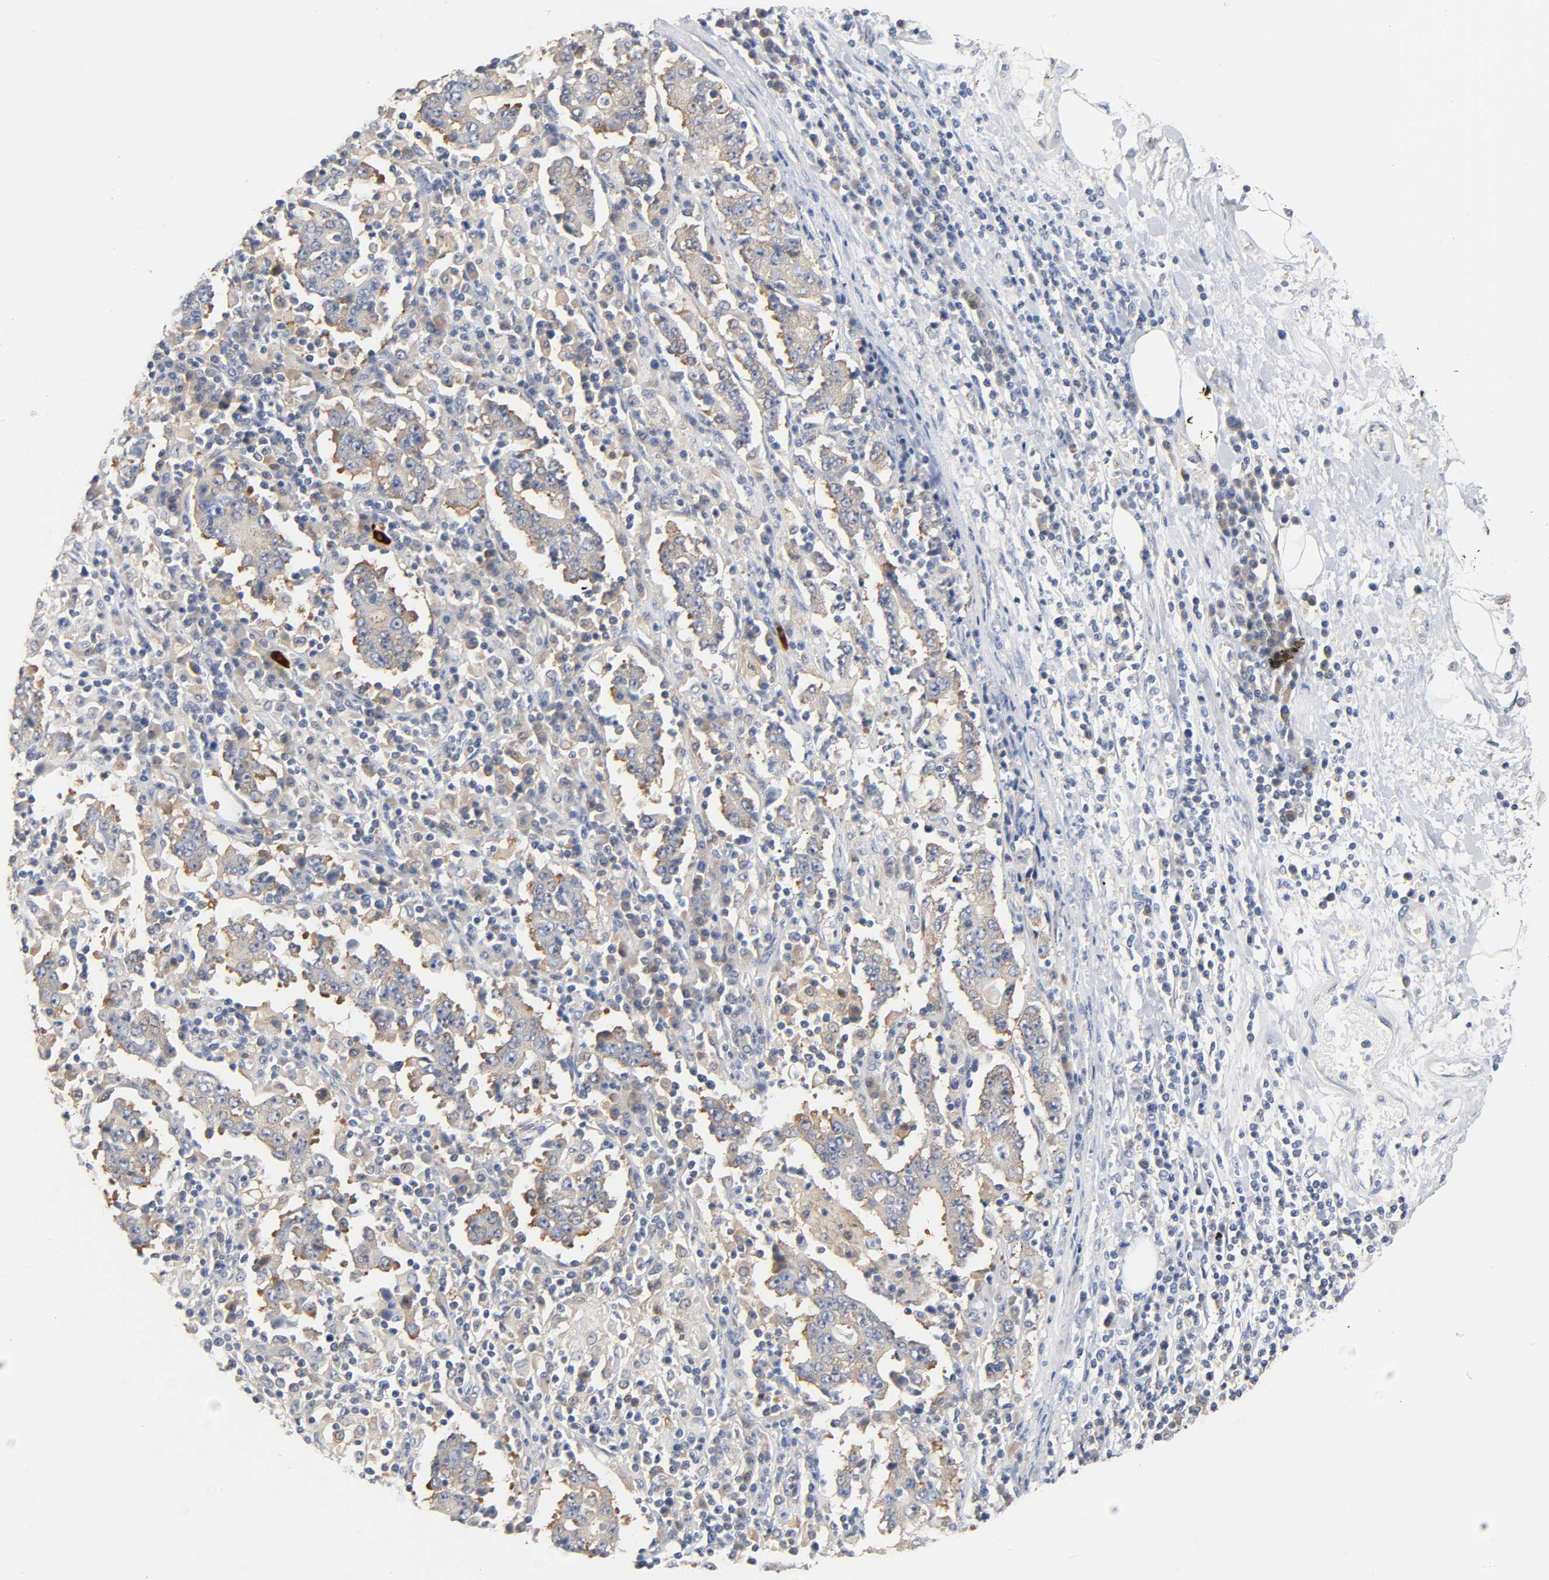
{"staining": {"intensity": "moderate", "quantity": ">75%", "location": "cytoplasmic/membranous"}, "tissue": "stomach cancer", "cell_type": "Tumor cells", "image_type": "cancer", "snomed": [{"axis": "morphology", "description": "Normal tissue, NOS"}, {"axis": "morphology", "description": "Adenocarcinoma, NOS"}, {"axis": "topography", "description": "Stomach, upper"}, {"axis": "topography", "description": "Stomach"}], "caption": "Approximately >75% of tumor cells in human stomach cancer display moderate cytoplasmic/membranous protein expression as visualized by brown immunohistochemical staining.", "gene": "FYN", "patient": {"sex": "male", "age": 59}}